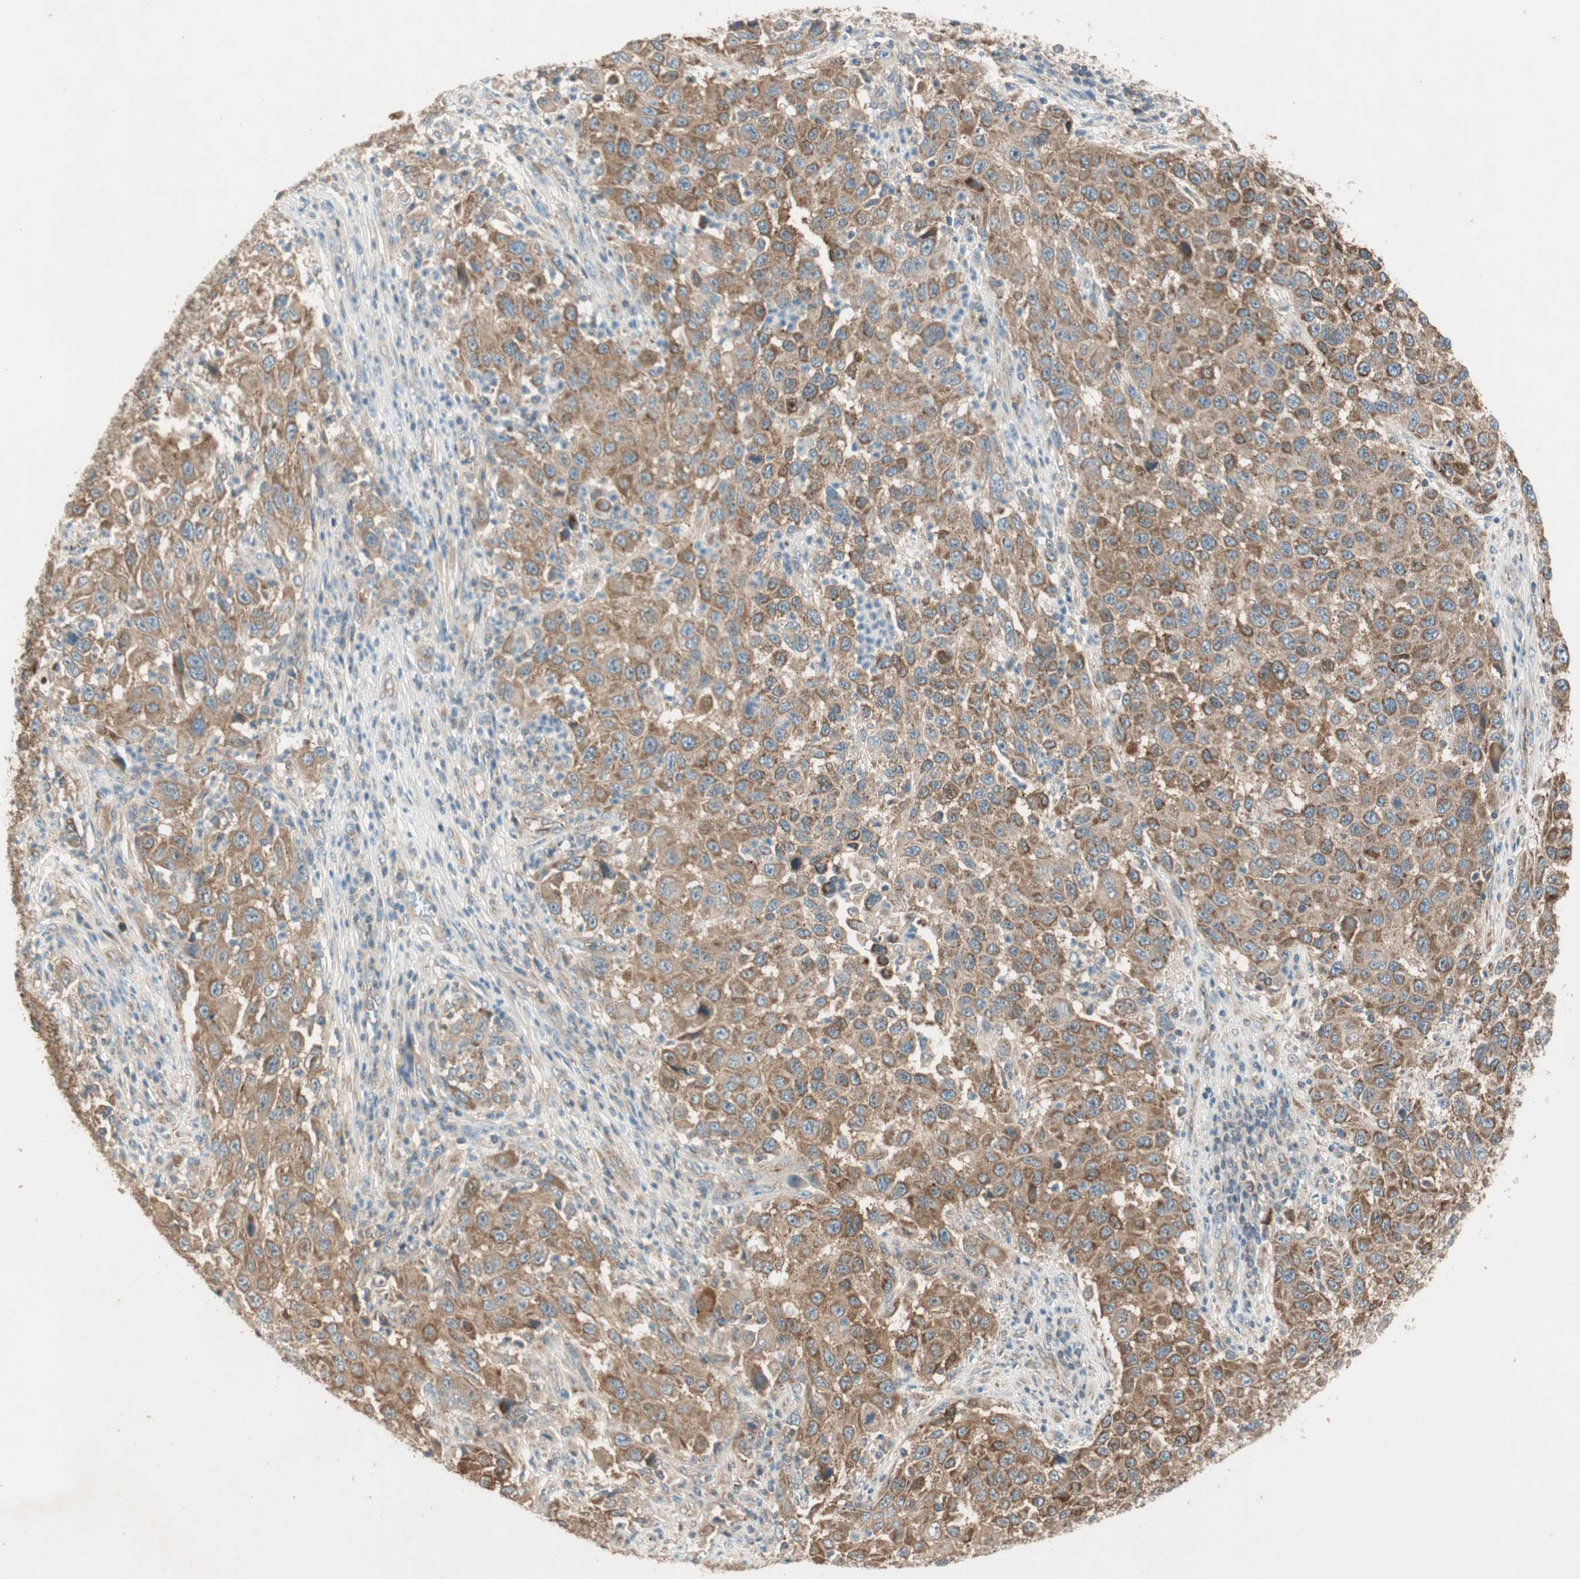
{"staining": {"intensity": "strong", "quantity": ">75%", "location": "cytoplasmic/membranous"}, "tissue": "melanoma", "cell_type": "Tumor cells", "image_type": "cancer", "snomed": [{"axis": "morphology", "description": "Malignant melanoma, Metastatic site"}, {"axis": "topography", "description": "Lymph node"}], "caption": "Human malignant melanoma (metastatic site) stained with a protein marker demonstrates strong staining in tumor cells.", "gene": "CC2D1A", "patient": {"sex": "male", "age": 61}}